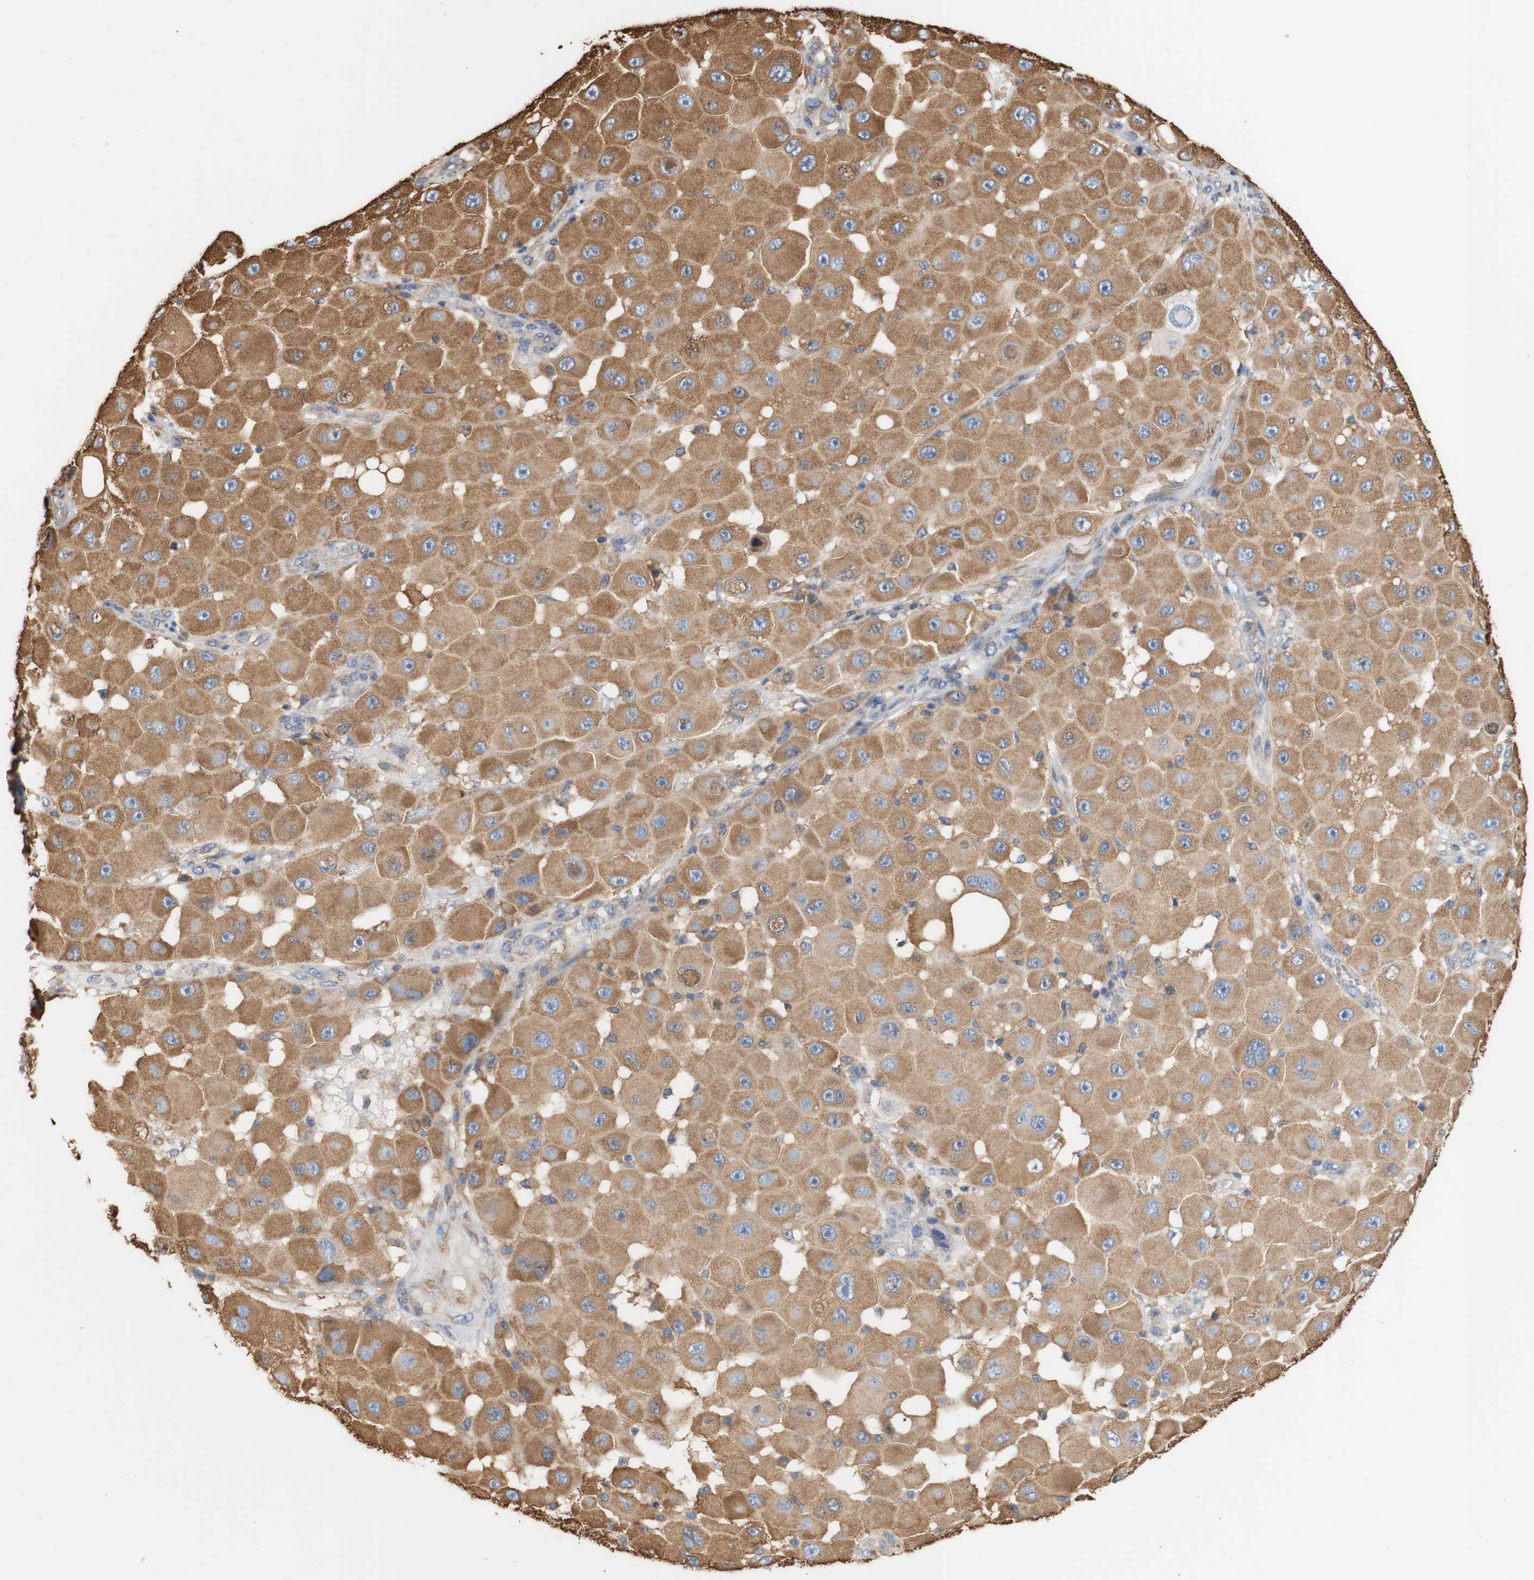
{"staining": {"intensity": "moderate", "quantity": ">75%", "location": "cytoplasmic/membranous"}, "tissue": "melanoma", "cell_type": "Tumor cells", "image_type": "cancer", "snomed": [{"axis": "morphology", "description": "Malignant melanoma, NOS"}, {"axis": "topography", "description": "Skin"}], "caption": "Brown immunohistochemical staining in malignant melanoma displays moderate cytoplasmic/membranous positivity in approximately >75% of tumor cells.", "gene": "EIF2AK4", "patient": {"sex": "female", "age": 81}}